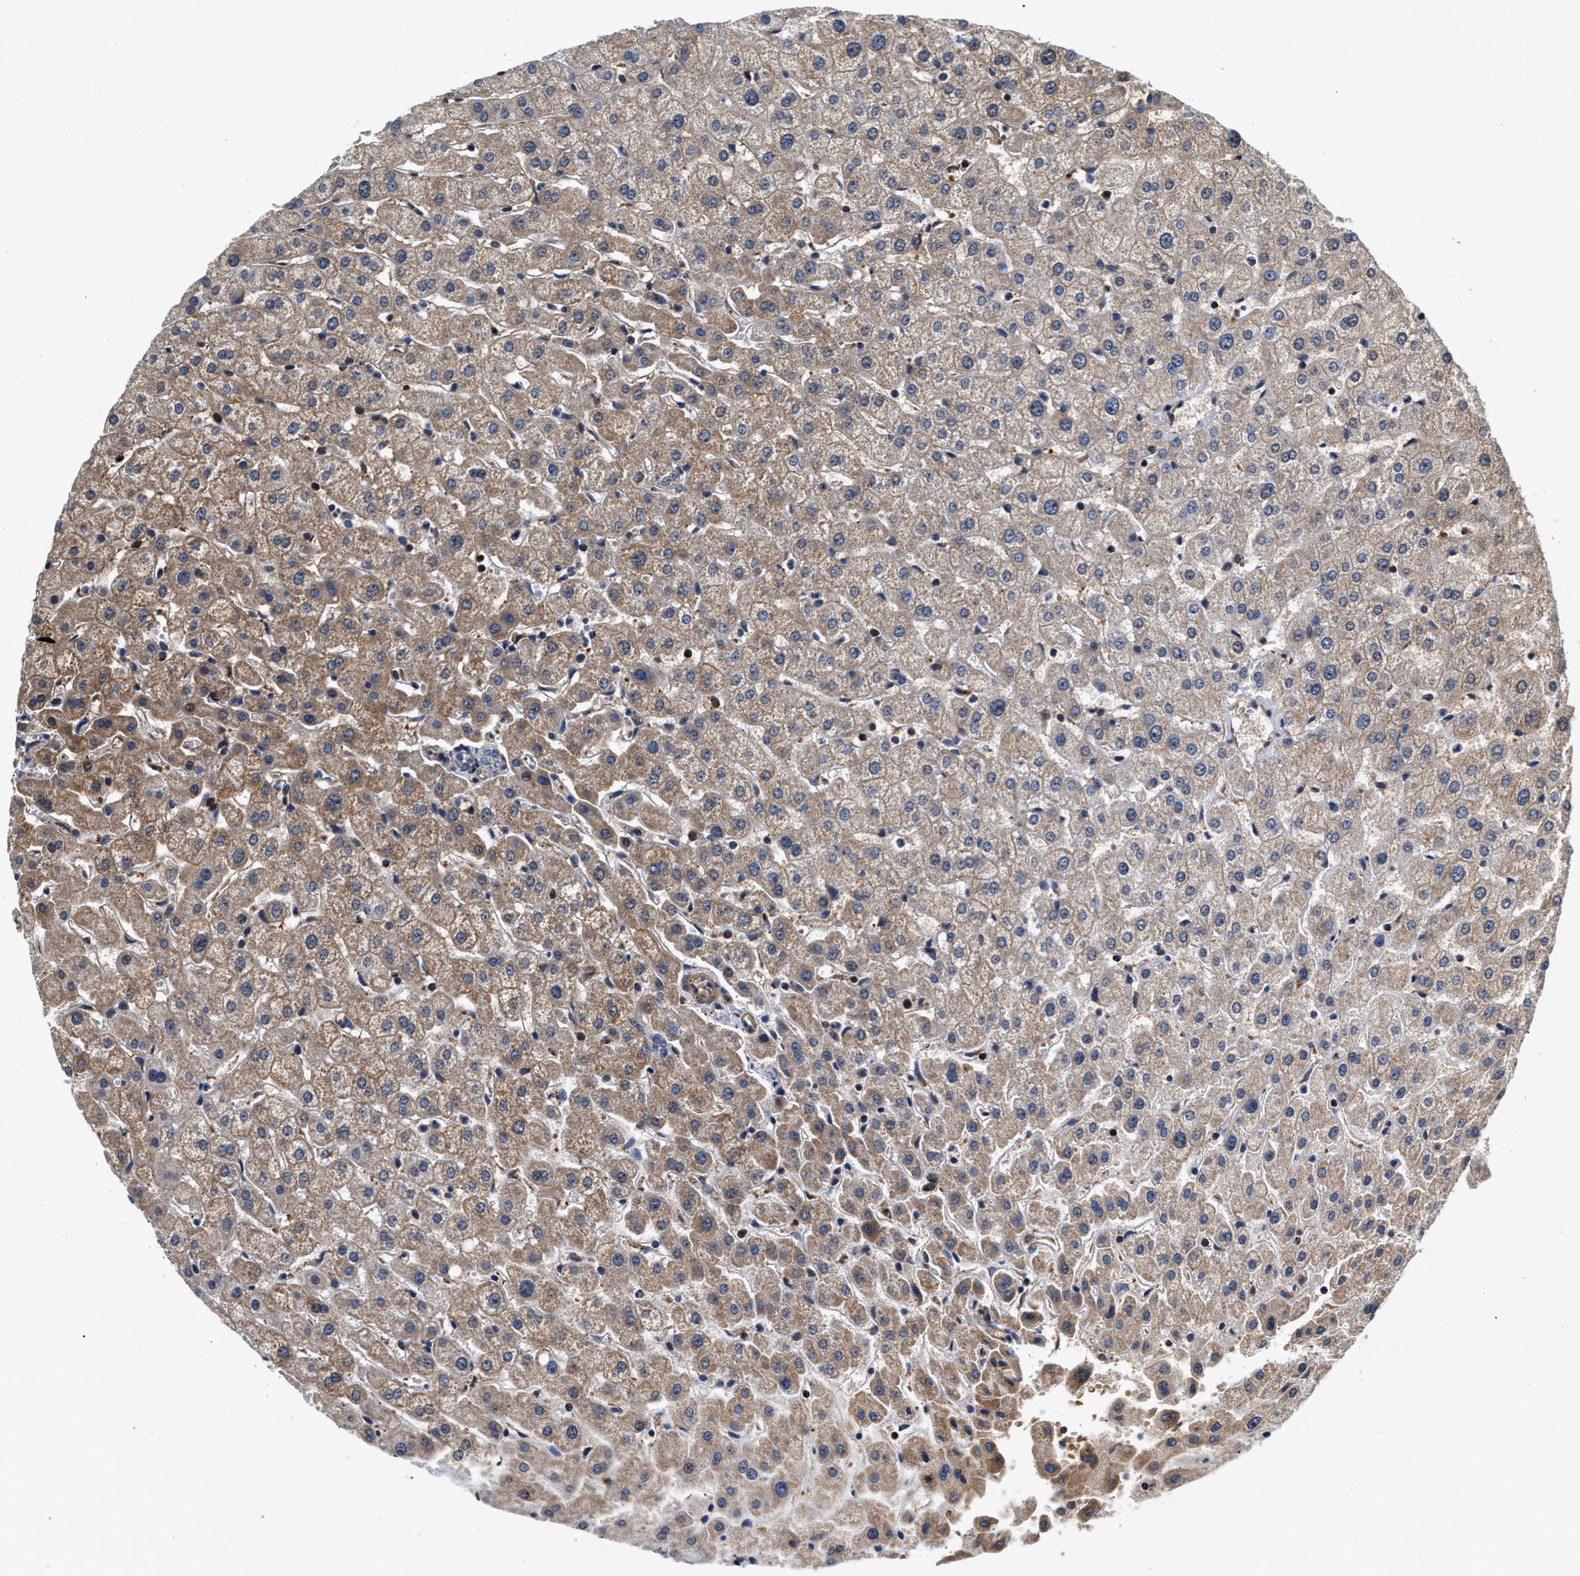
{"staining": {"intensity": "weak", "quantity": "25%-75%", "location": "cytoplasmic/membranous"}, "tissue": "liver", "cell_type": "Cholangiocytes", "image_type": "normal", "snomed": [{"axis": "morphology", "description": "Normal tissue, NOS"}, {"axis": "morphology", "description": "Fibrosis, NOS"}, {"axis": "topography", "description": "Liver"}], "caption": "IHC (DAB) staining of benign liver exhibits weak cytoplasmic/membranous protein positivity in approximately 25%-75% of cholangiocytes.", "gene": "SGK1", "patient": {"sex": "female", "age": 29}}